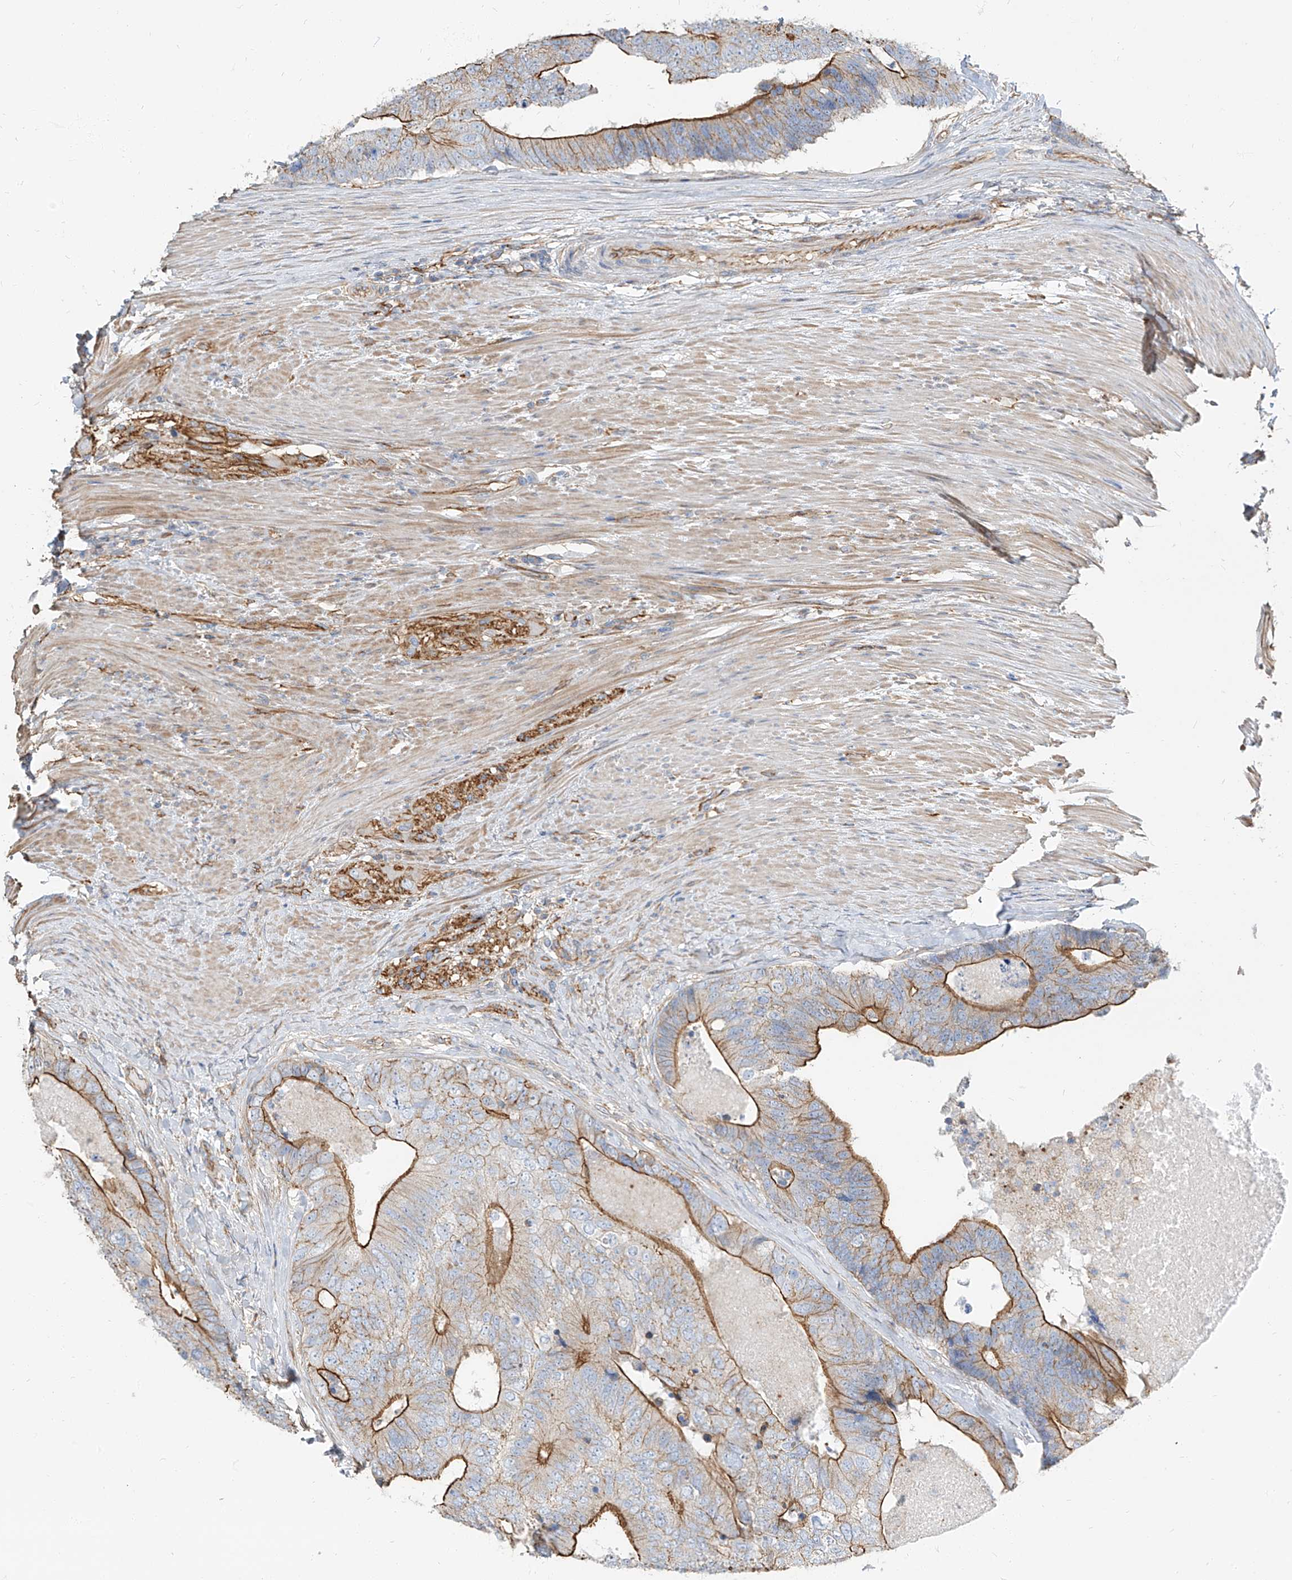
{"staining": {"intensity": "strong", "quantity": "25%-75%", "location": "cytoplasmic/membranous"}, "tissue": "colorectal cancer", "cell_type": "Tumor cells", "image_type": "cancer", "snomed": [{"axis": "morphology", "description": "Adenocarcinoma, NOS"}, {"axis": "topography", "description": "Colon"}], "caption": "An IHC image of neoplastic tissue is shown. Protein staining in brown highlights strong cytoplasmic/membranous positivity in colorectal cancer within tumor cells.", "gene": "TXLNB", "patient": {"sex": "female", "age": 67}}